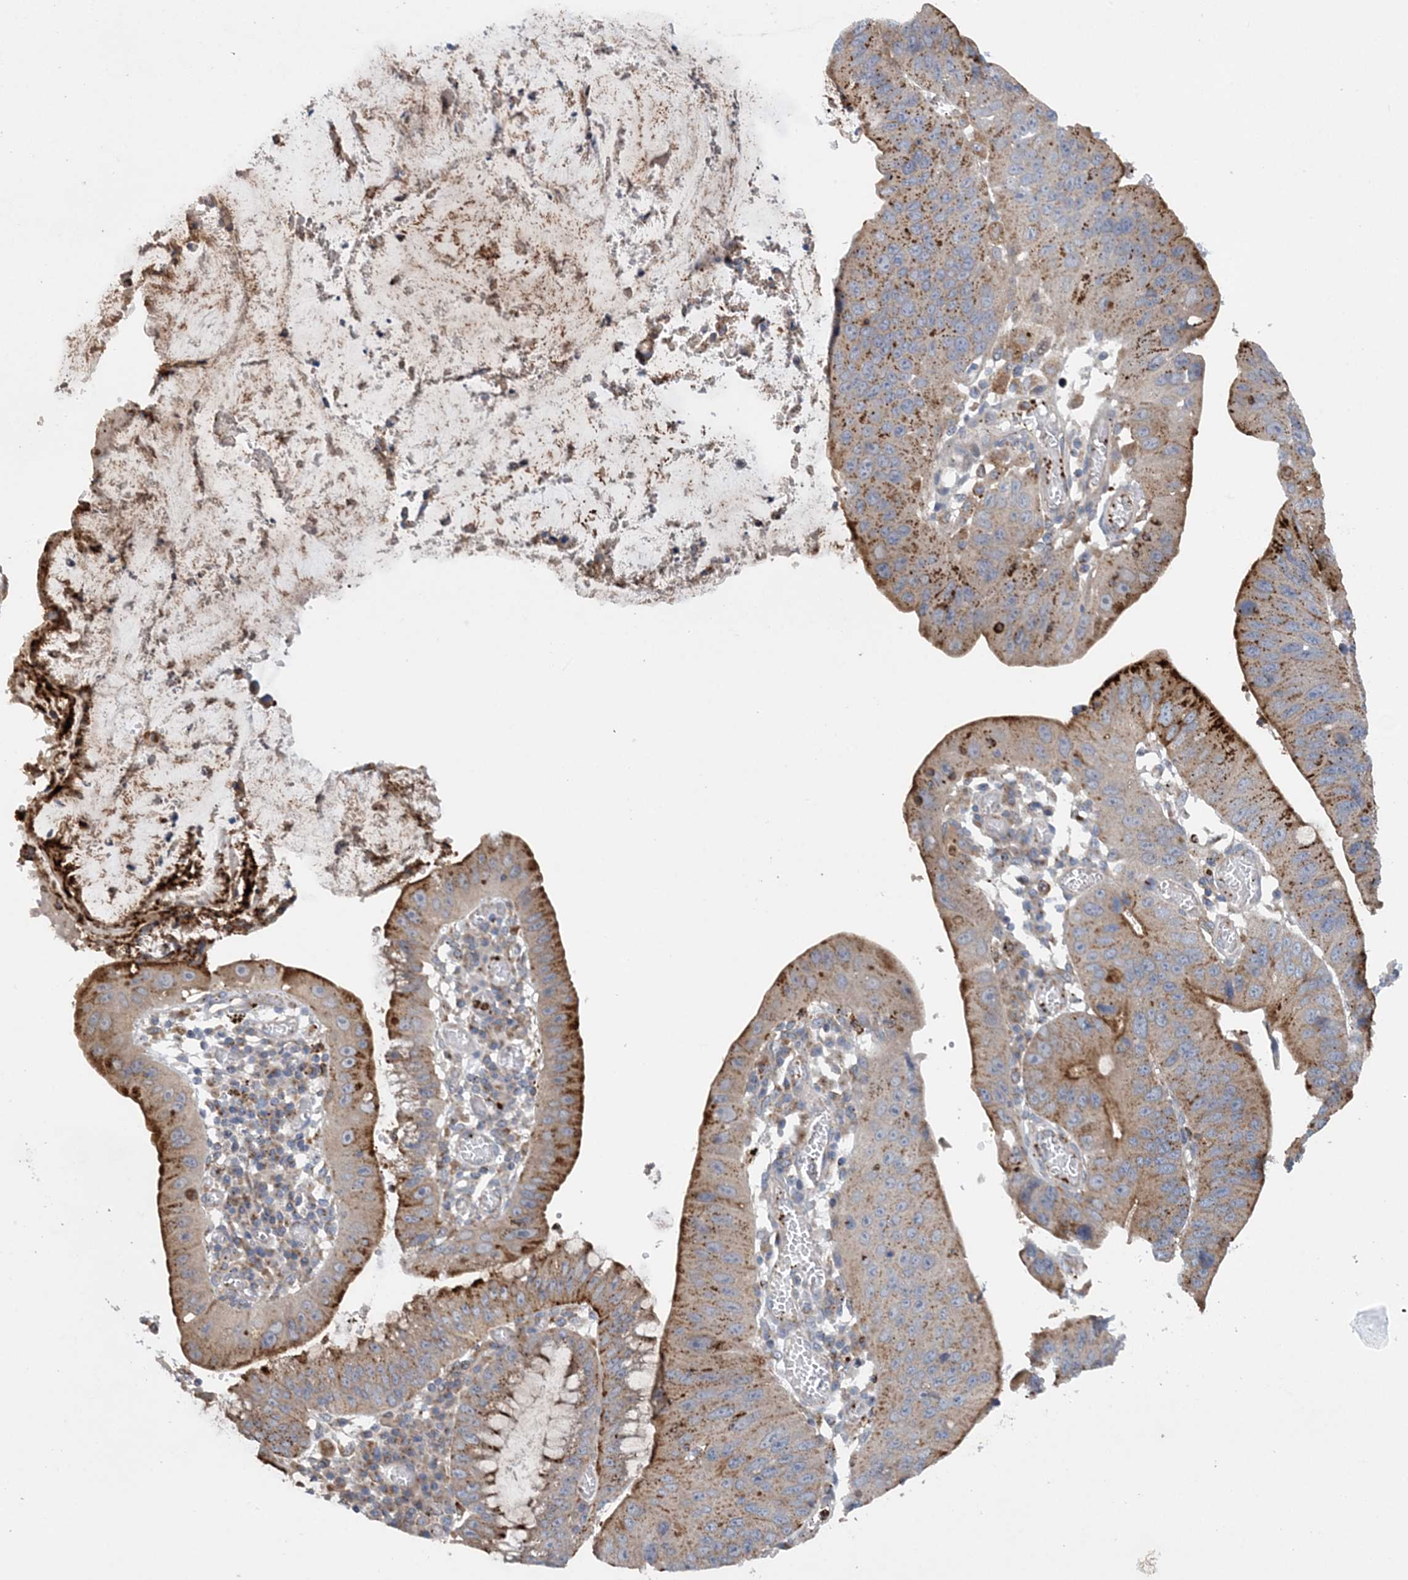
{"staining": {"intensity": "moderate", "quantity": "25%-75%", "location": "cytoplasmic/membranous"}, "tissue": "stomach cancer", "cell_type": "Tumor cells", "image_type": "cancer", "snomed": [{"axis": "morphology", "description": "Adenocarcinoma, NOS"}, {"axis": "topography", "description": "Stomach"}], "caption": "Approximately 25%-75% of tumor cells in stomach cancer (adenocarcinoma) exhibit moderate cytoplasmic/membranous protein positivity as visualized by brown immunohistochemical staining.", "gene": "PTTG1IP", "patient": {"sex": "male", "age": 59}}